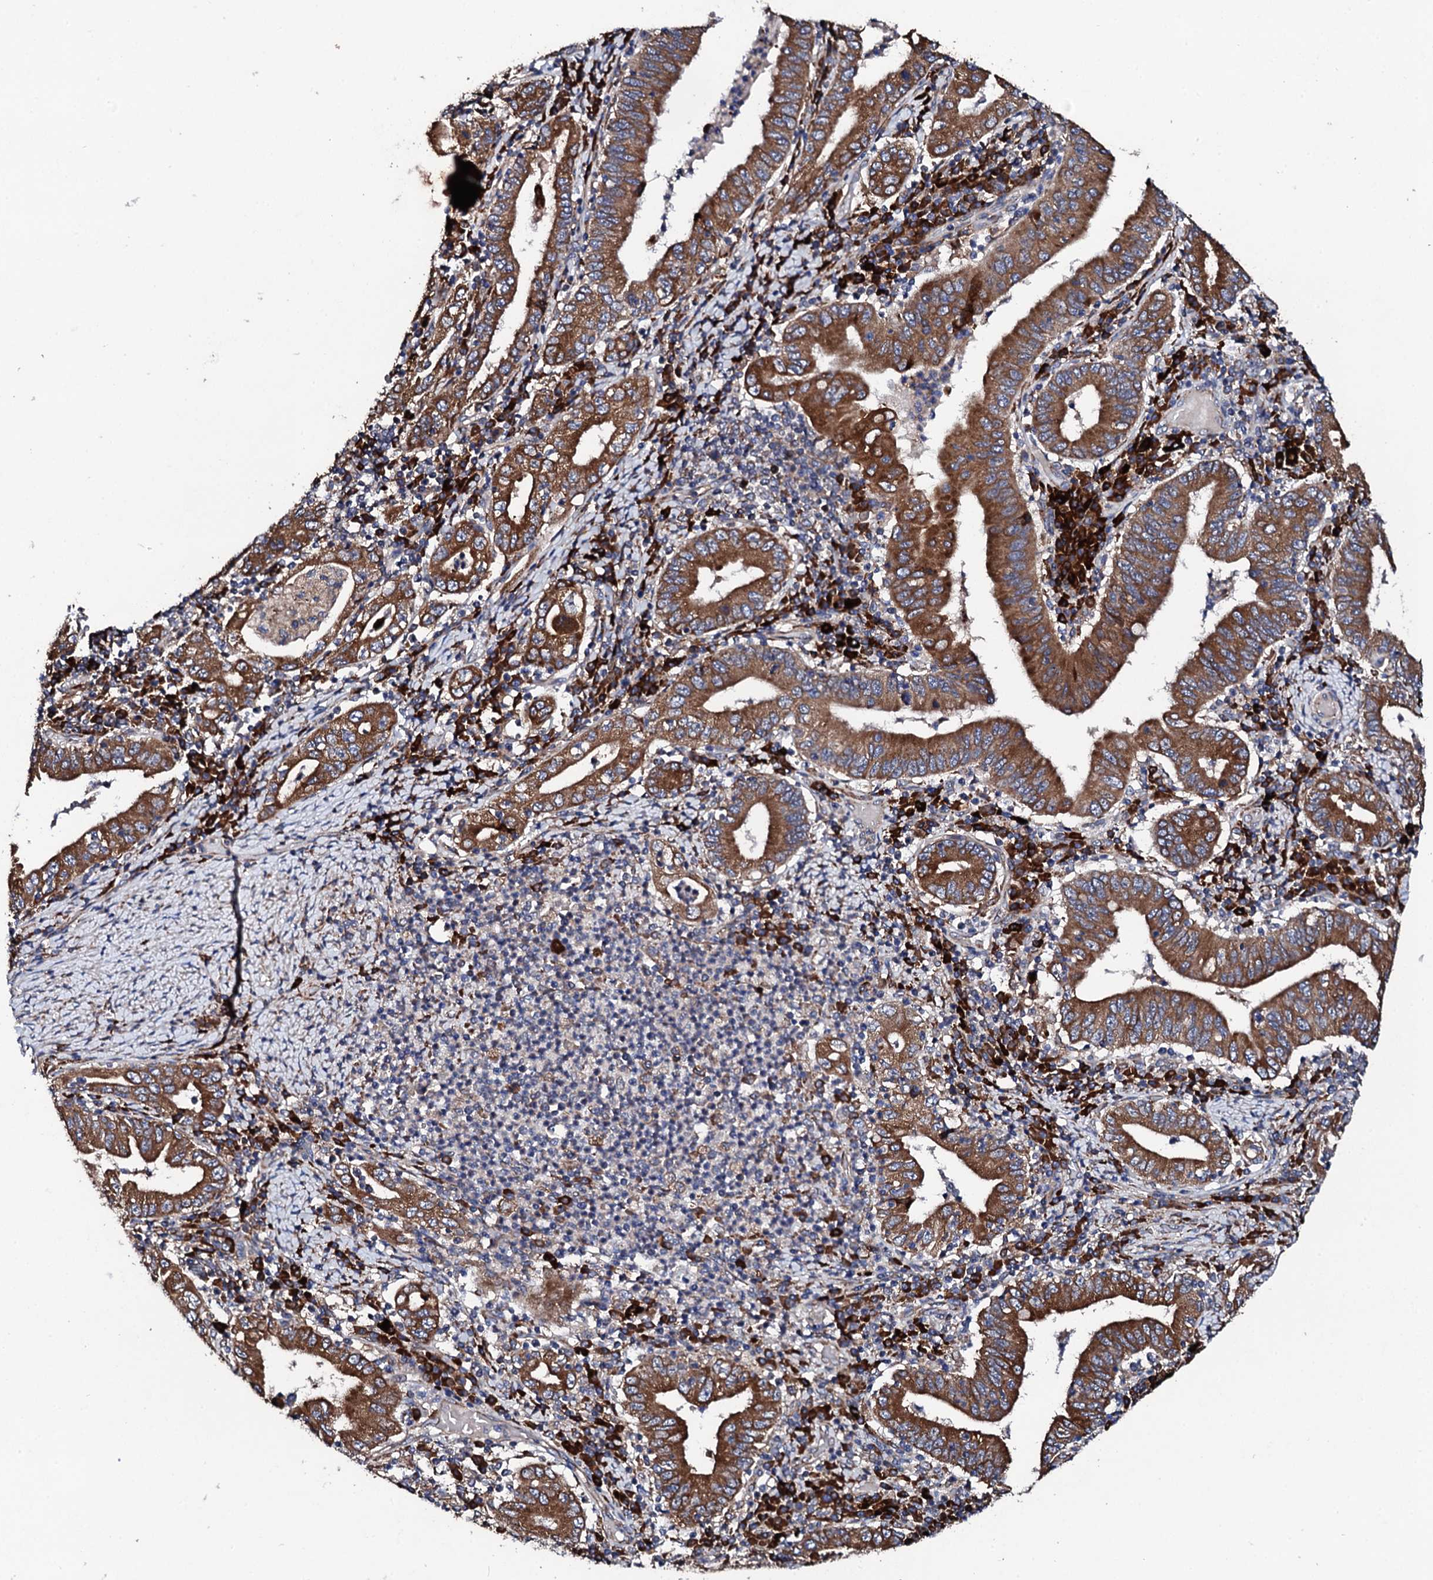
{"staining": {"intensity": "strong", "quantity": ">75%", "location": "cytoplasmic/membranous"}, "tissue": "stomach cancer", "cell_type": "Tumor cells", "image_type": "cancer", "snomed": [{"axis": "morphology", "description": "Normal tissue, NOS"}, {"axis": "morphology", "description": "Adenocarcinoma, NOS"}, {"axis": "topography", "description": "Esophagus"}, {"axis": "topography", "description": "Stomach, upper"}, {"axis": "topography", "description": "Peripheral nerve tissue"}], "caption": "A high amount of strong cytoplasmic/membranous positivity is appreciated in approximately >75% of tumor cells in adenocarcinoma (stomach) tissue.", "gene": "LIPT2", "patient": {"sex": "male", "age": 62}}